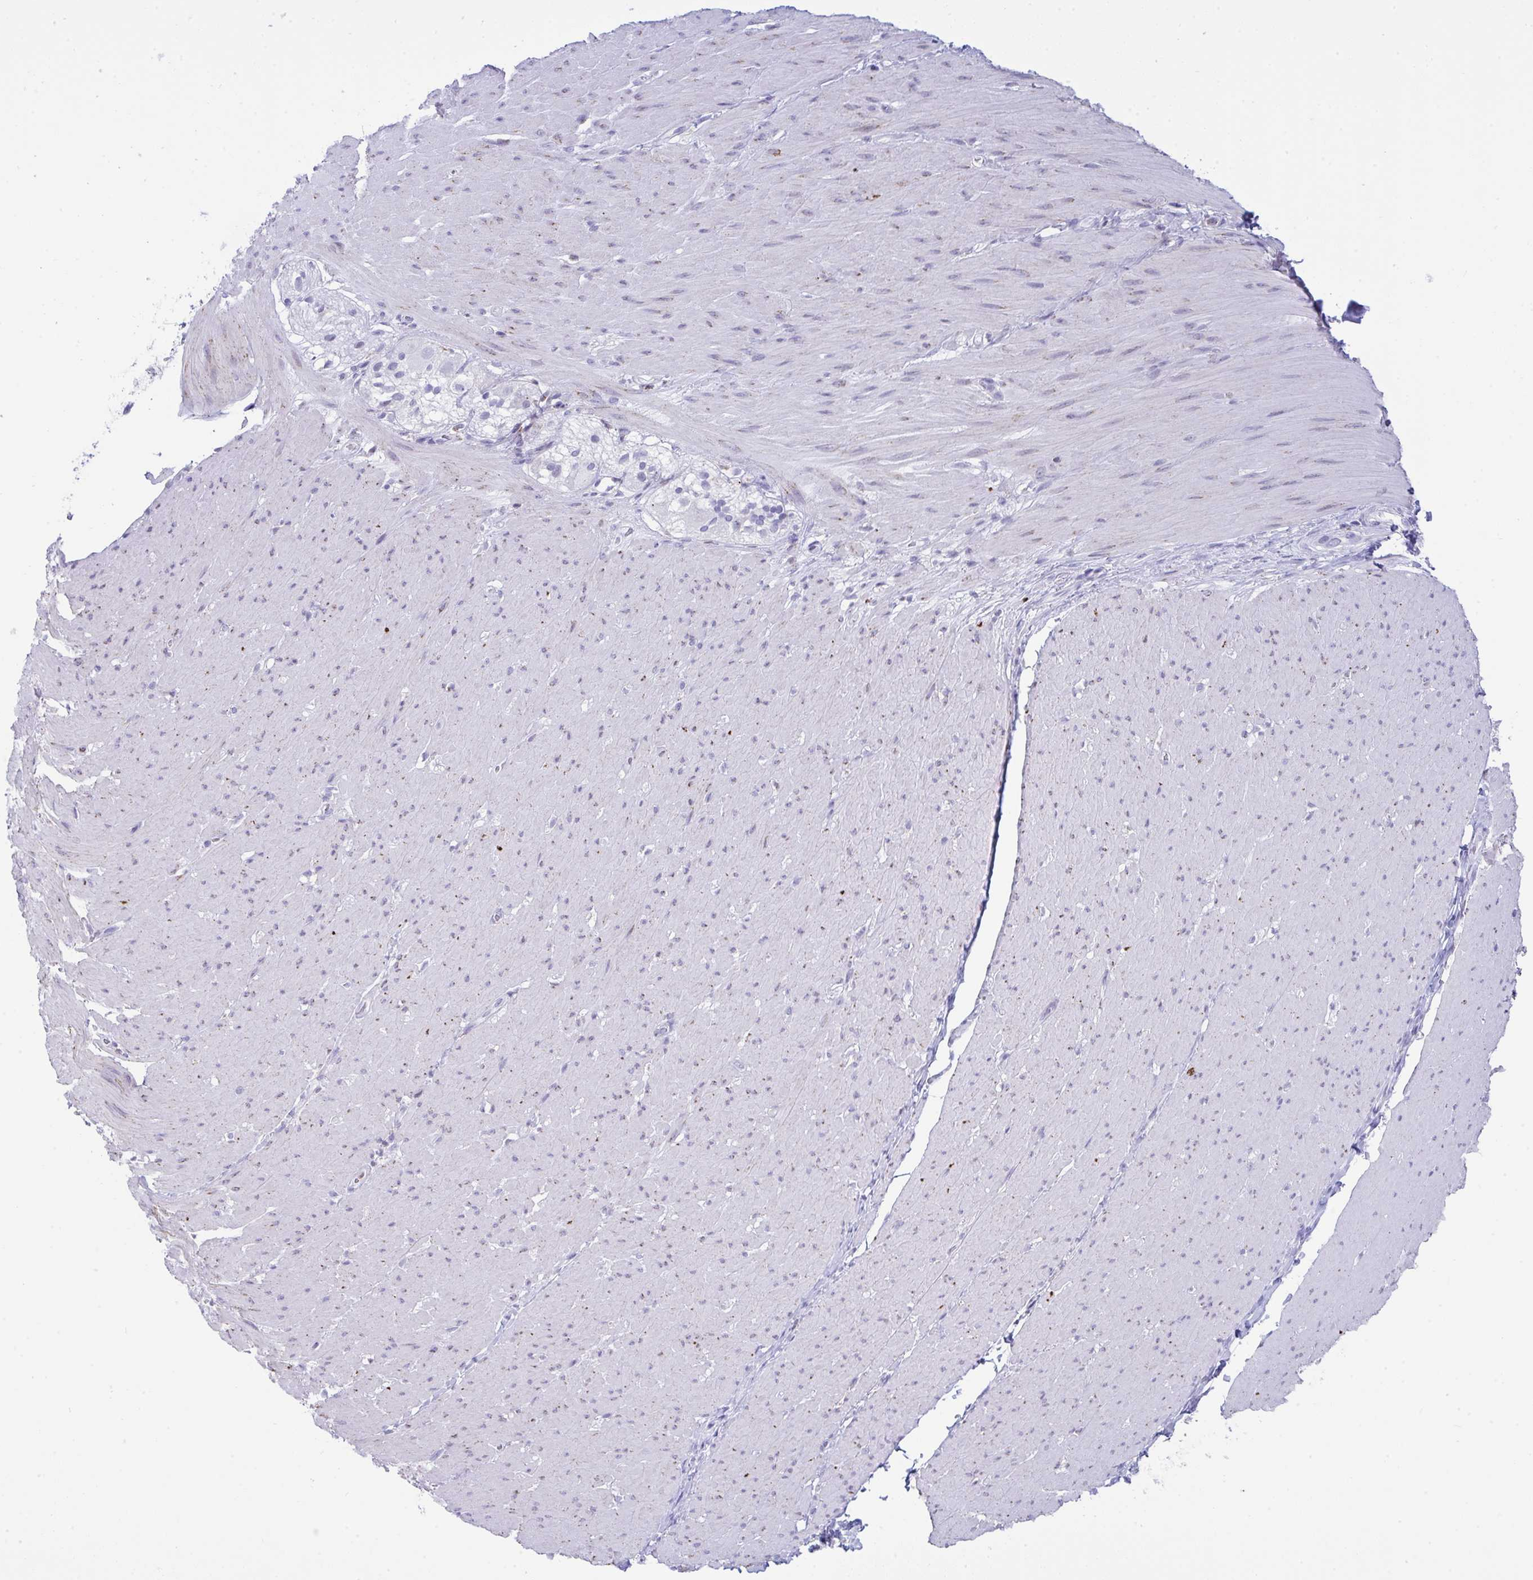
{"staining": {"intensity": "negative", "quantity": "none", "location": "none"}, "tissue": "smooth muscle", "cell_type": "Smooth muscle cells", "image_type": "normal", "snomed": [{"axis": "morphology", "description": "Normal tissue, NOS"}, {"axis": "topography", "description": "Smooth muscle"}, {"axis": "topography", "description": "Rectum"}], "caption": "The micrograph displays no staining of smooth muscle cells in benign smooth muscle.", "gene": "PLA2G12B", "patient": {"sex": "male", "age": 53}}